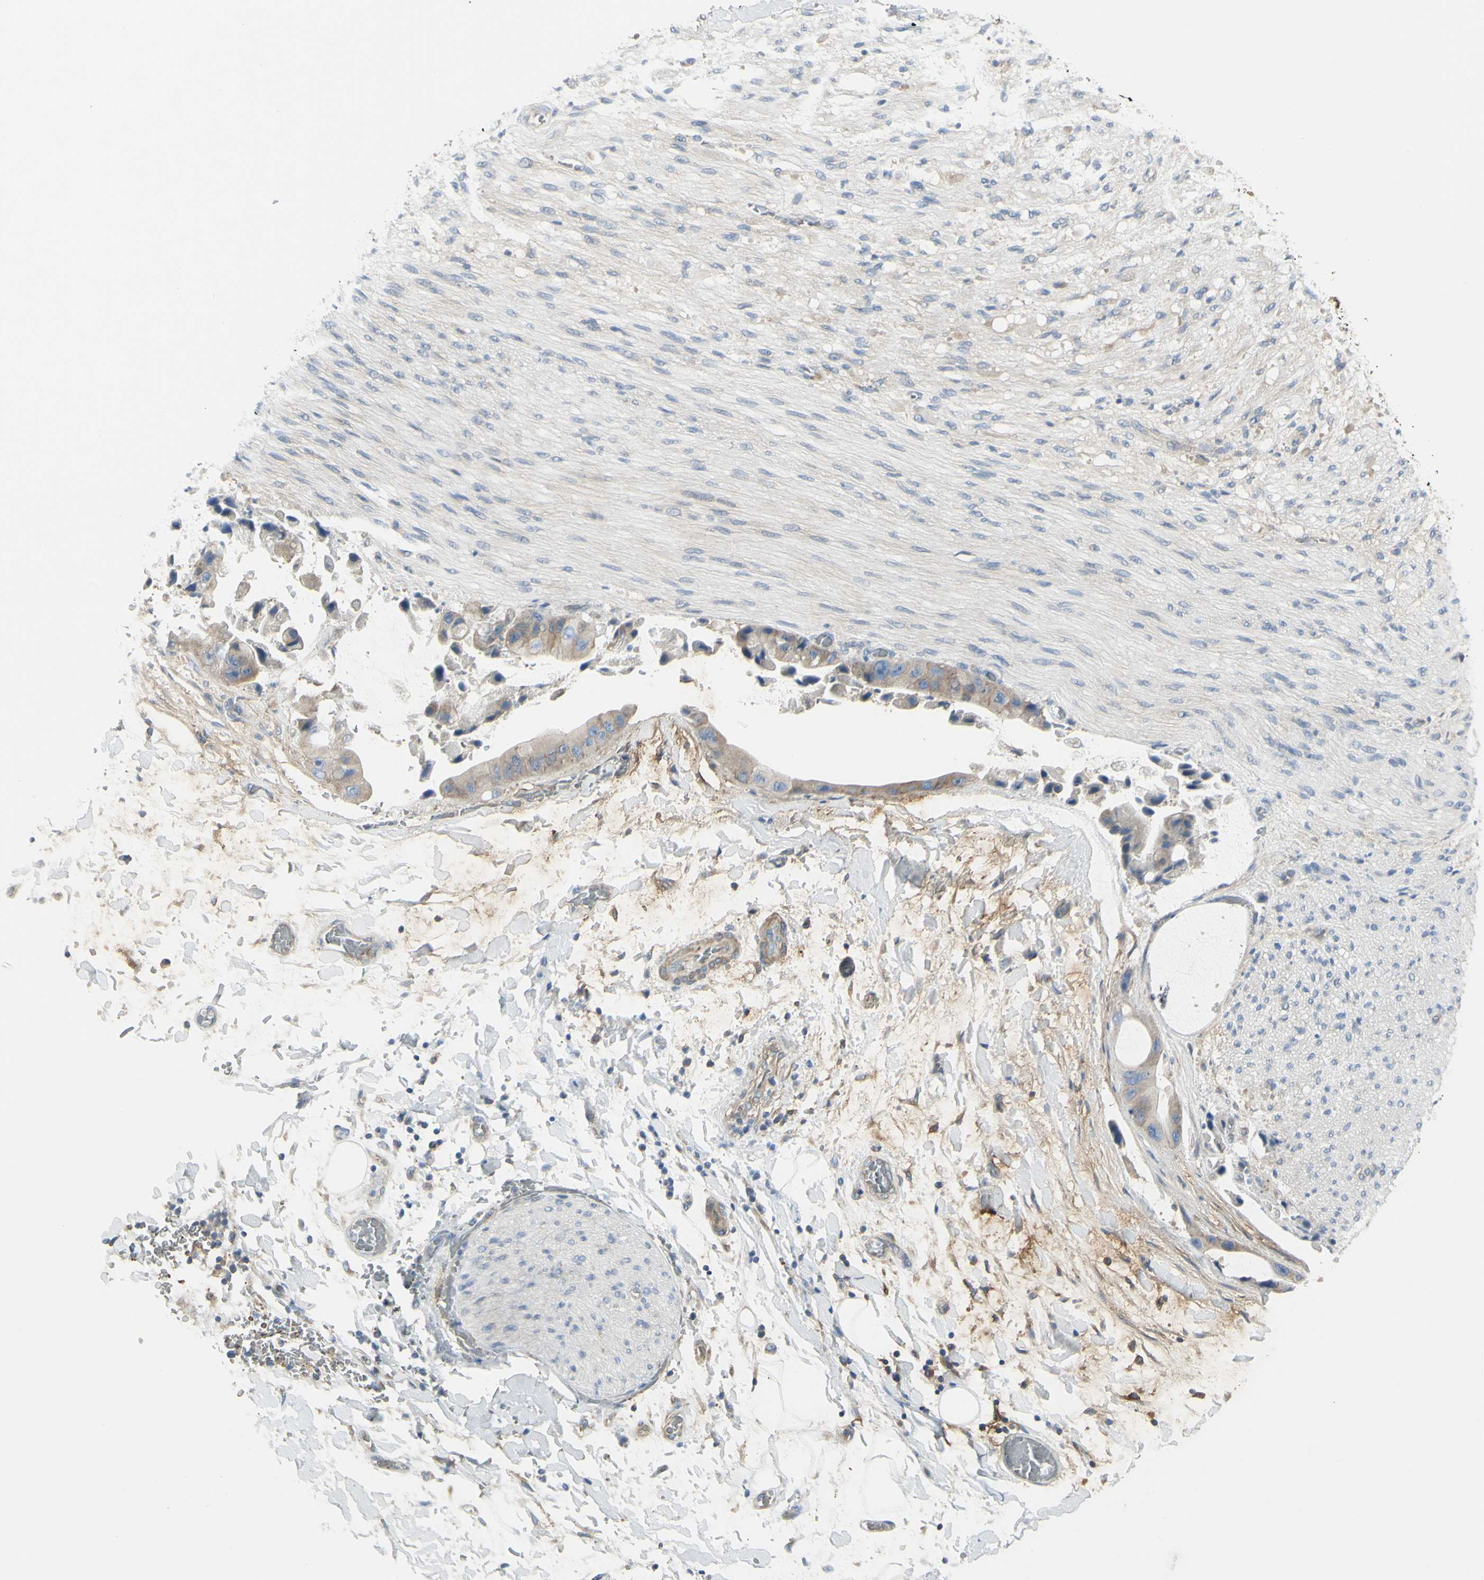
{"staining": {"intensity": "negative", "quantity": "none", "location": "none"}, "tissue": "adipose tissue", "cell_type": "Adipocytes", "image_type": "normal", "snomed": [{"axis": "morphology", "description": "Normal tissue, NOS"}, {"axis": "morphology", "description": "Cholangiocarcinoma"}, {"axis": "topography", "description": "Liver"}, {"axis": "topography", "description": "Peripheral nerve tissue"}], "caption": "An IHC histopathology image of unremarkable adipose tissue is shown. There is no staining in adipocytes of adipose tissue. (DAB (3,3'-diaminobenzidine) immunohistochemistry (IHC) visualized using brightfield microscopy, high magnification).", "gene": "NCBP2L", "patient": {"sex": "male", "age": 50}}